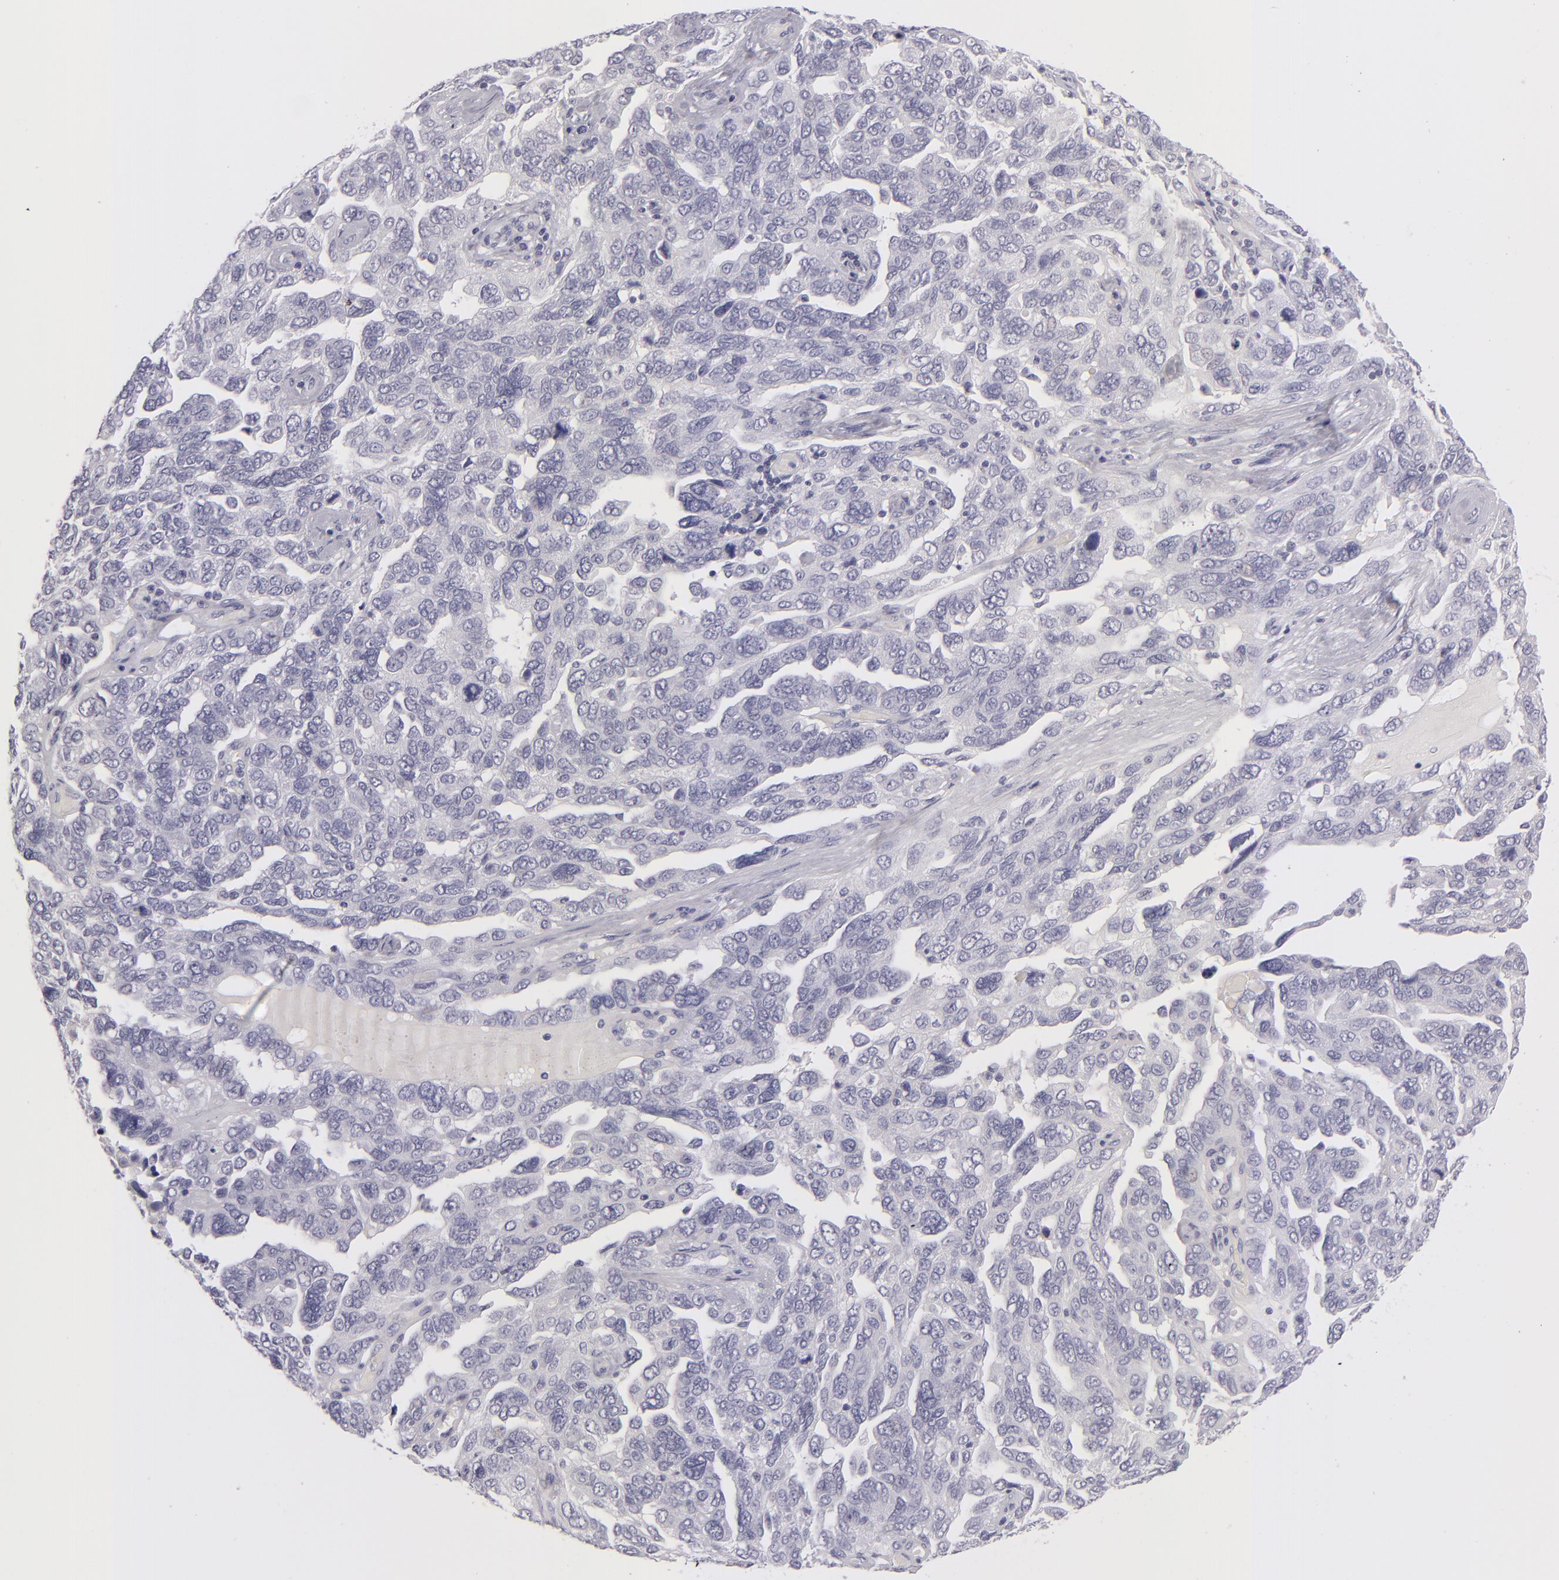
{"staining": {"intensity": "negative", "quantity": "none", "location": "none"}, "tissue": "ovarian cancer", "cell_type": "Tumor cells", "image_type": "cancer", "snomed": [{"axis": "morphology", "description": "Cystadenocarcinoma, serous, NOS"}, {"axis": "topography", "description": "Ovary"}], "caption": "High magnification brightfield microscopy of serous cystadenocarcinoma (ovarian) stained with DAB (brown) and counterstained with hematoxylin (blue): tumor cells show no significant expression.", "gene": "TNNC1", "patient": {"sex": "female", "age": 64}}